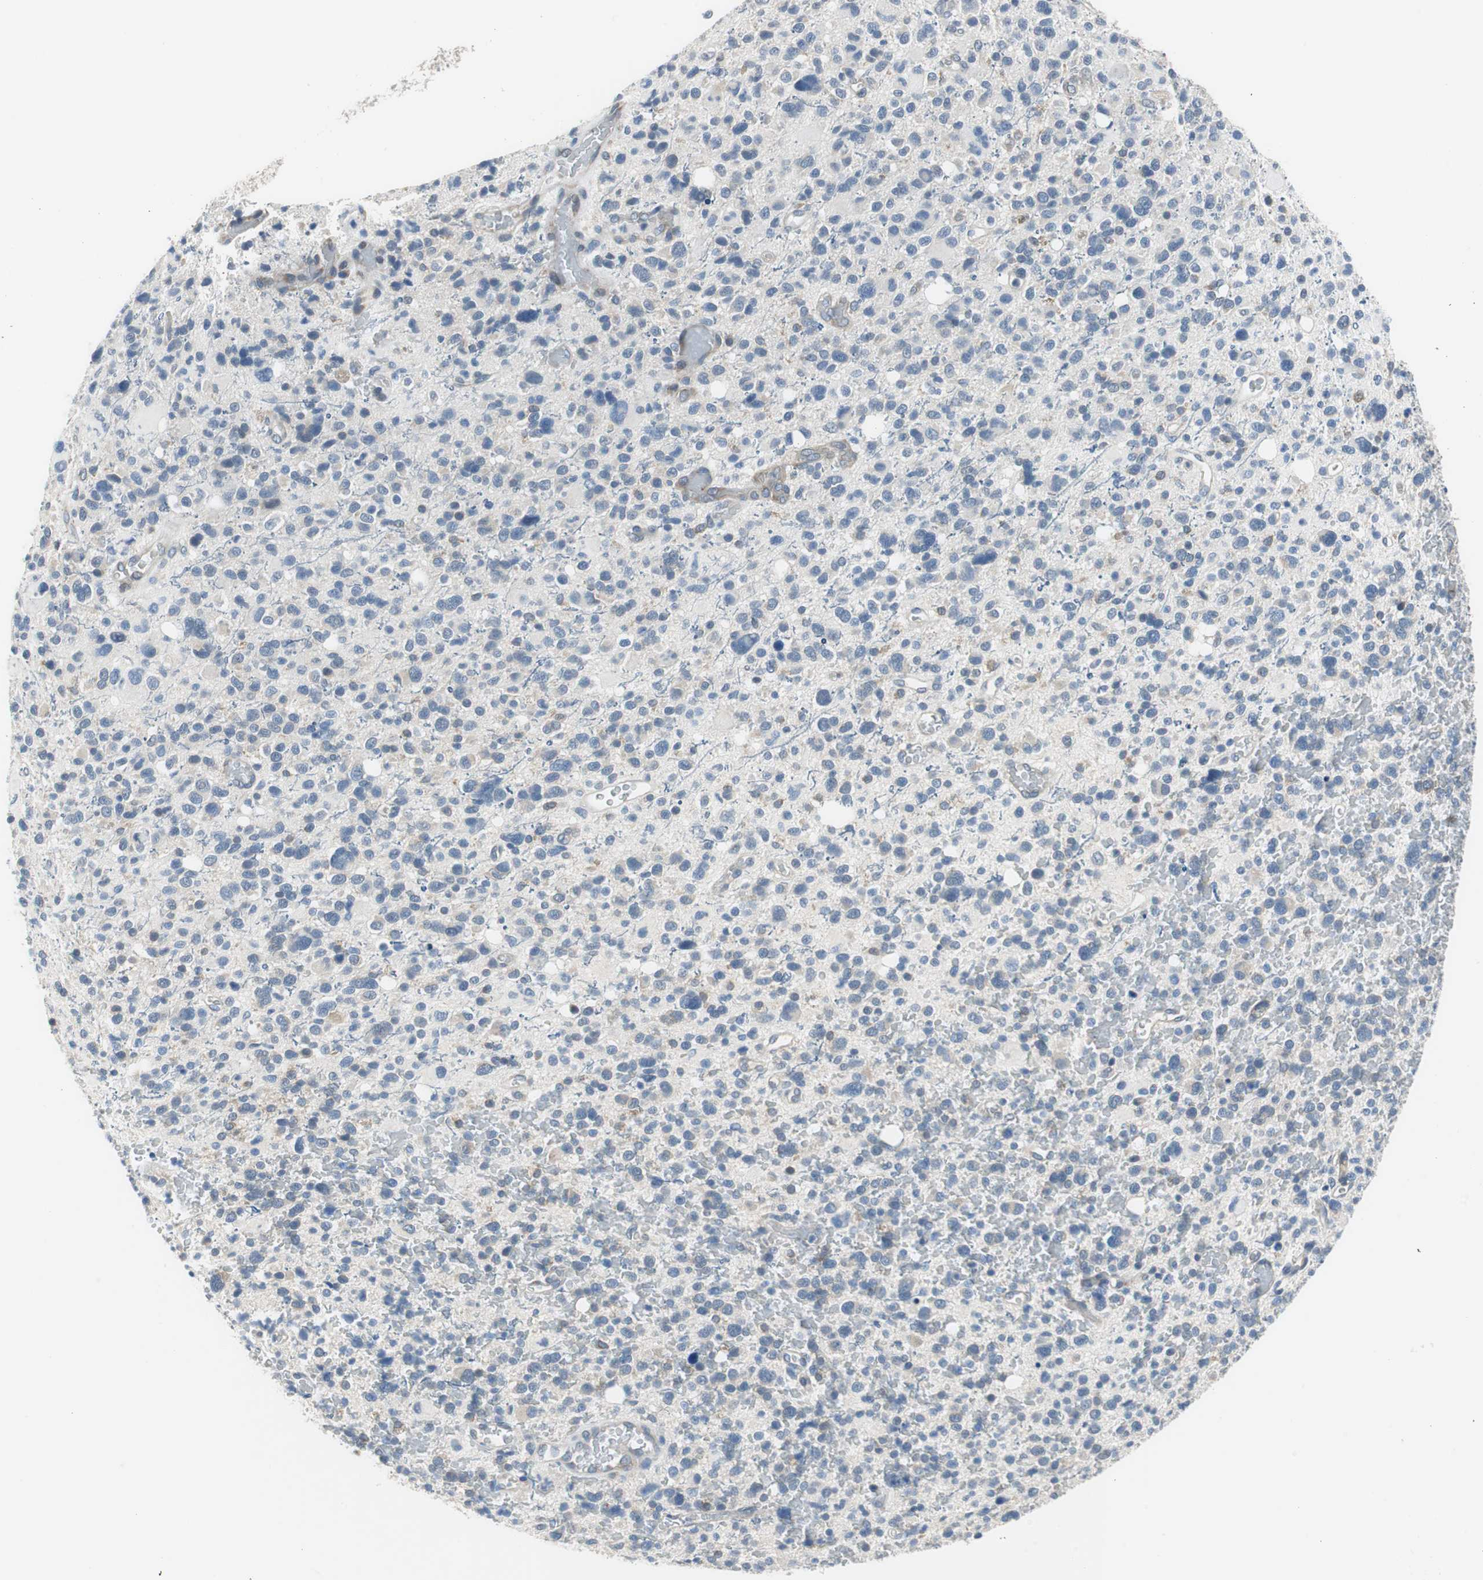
{"staining": {"intensity": "weak", "quantity": "<25%", "location": "cytoplasmic/membranous"}, "tissue": "glioma", "cell_type": "Tumor cells", "image_type": "cancer", "snomed": [{"axis": "morphology", "description": "Glioma, malignant, High grade"}, {"axis": "topography", "description": "Brain"}], "caption": "Protein analysis of malignant glioma (high-grade) displays no significant expression in tumor cells.", "gene": "PLAA", "patient": {"sex": "male", "age": 48}}